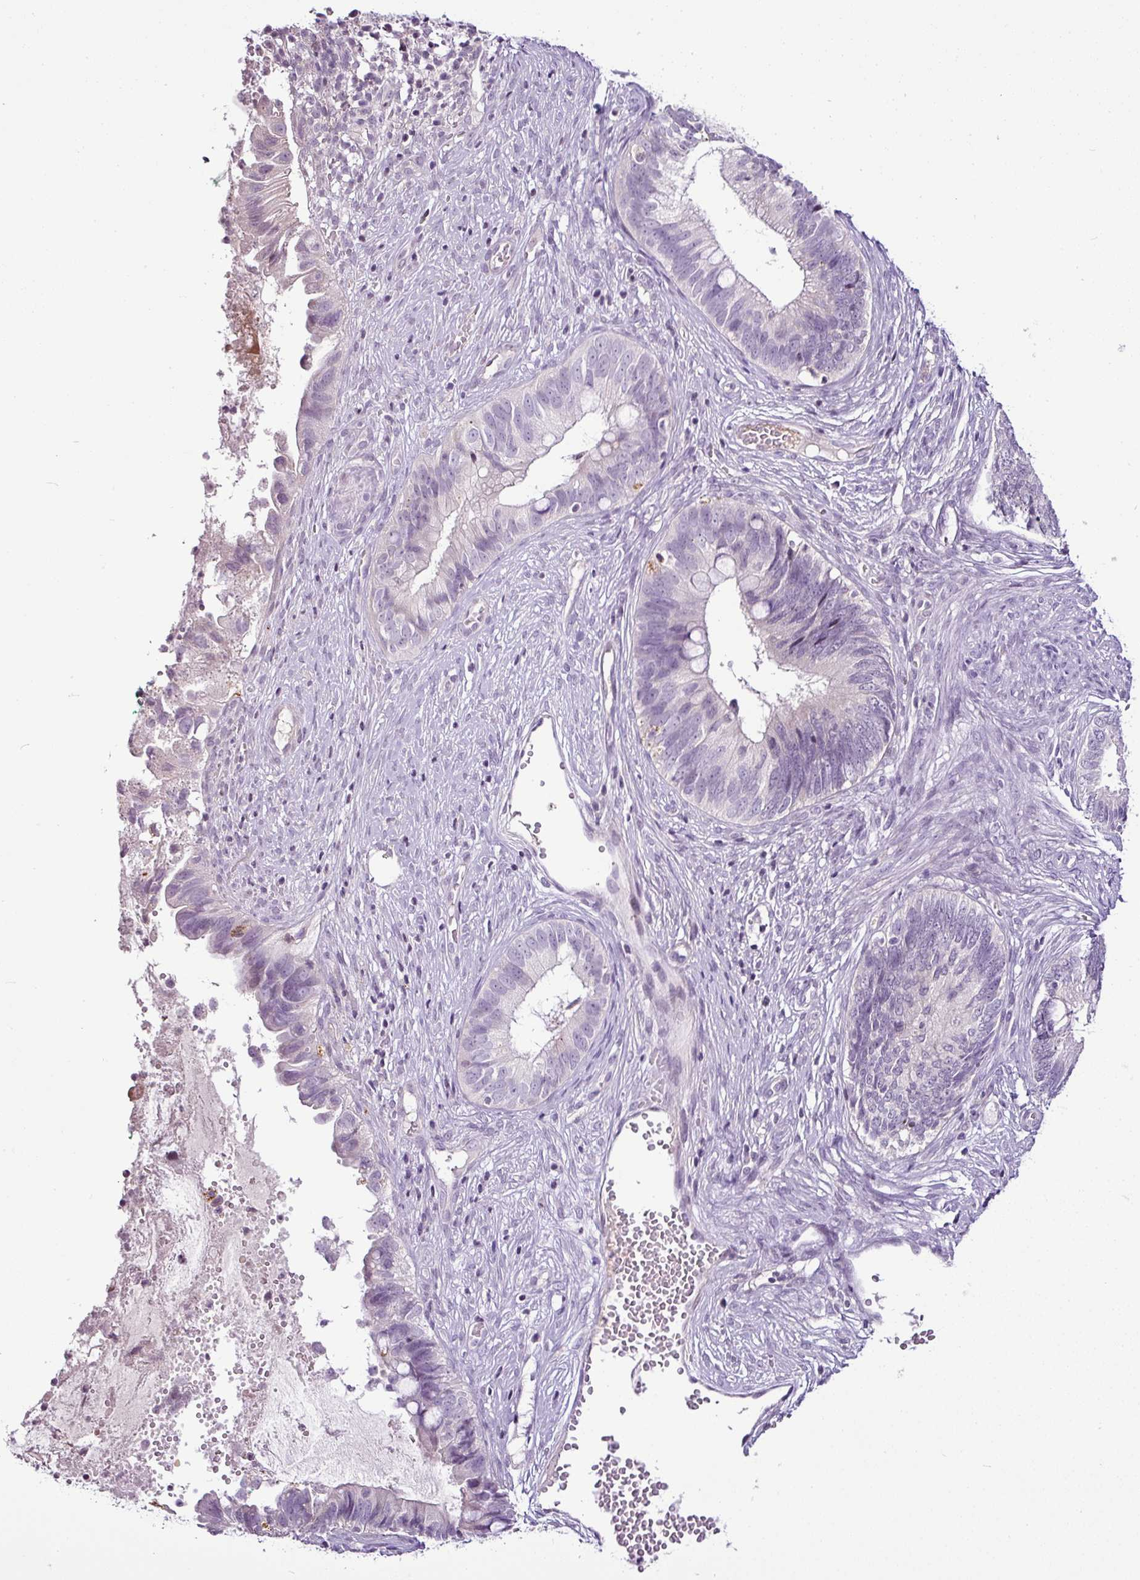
{"staining": {"intensity": "negative", "quantity": "none", "location": "none"}, "tissue": "cervical cancer", "cell_type": "Tumor cells", "image_type": "cancer", "snomed": [{"axis": "morphology", "description": "Adenocarcinoma, NOS"}, {"axis": "topography", "description": "Cervix"}], "caption": "Immunohistochemistry (IHC) of cervical cancer (adenocarcinoma) displays no positivity in tumor cells. (DAB (3,3'-diaminobenzidine) immunohistochemistry (IHC) with hematoxylin counter stain).", "gene": "TEX30", "patient": {"sex": "female", "age": 42}}